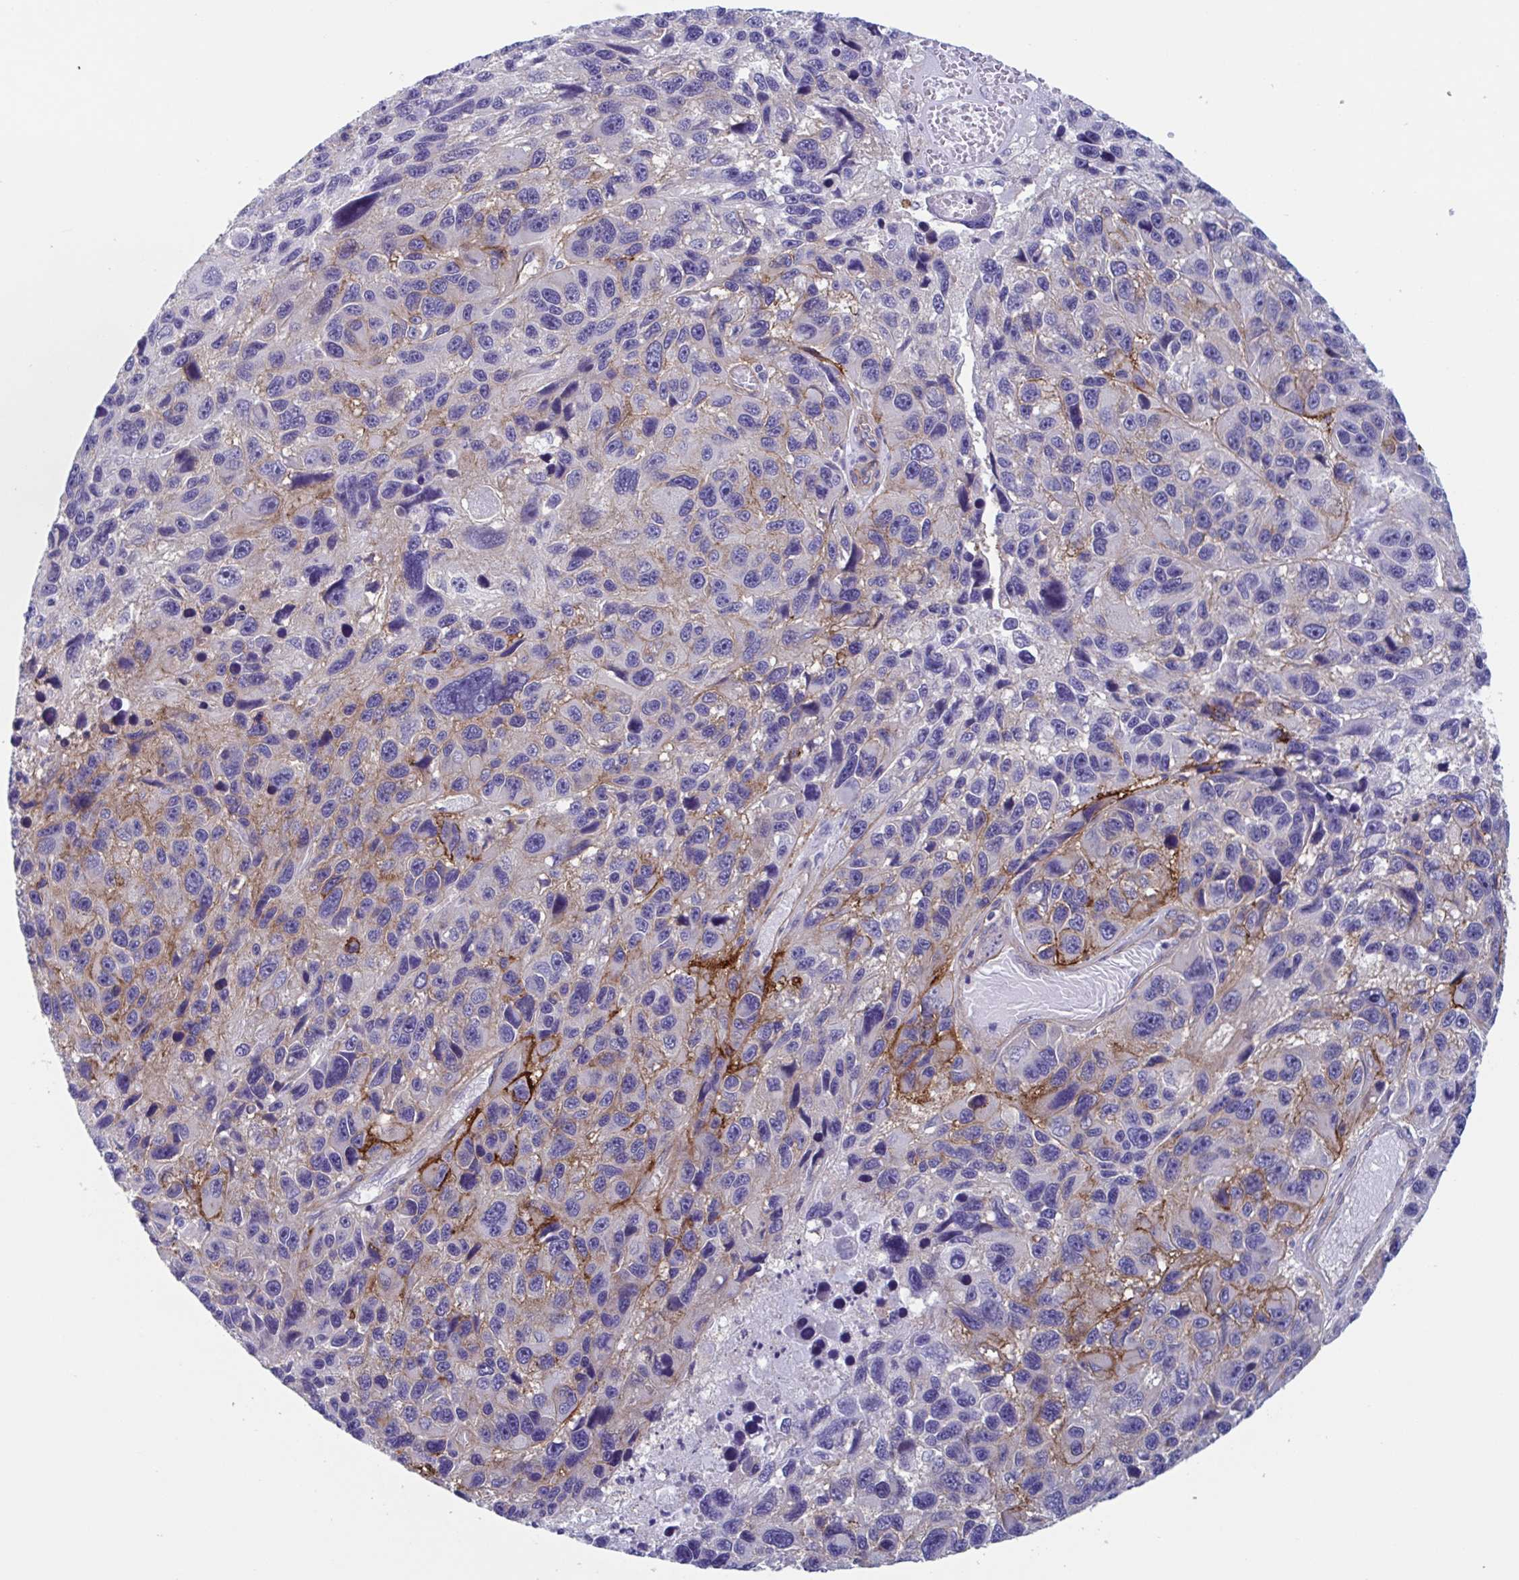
{"staining": {"intensity": "strong", "quantity": "<25%", "location": "cytoplasmic/membranous"}, "tissue": "melanoma", "cell_type": "Tumor cells", "image_type": "cancer", "snomed": [{"axis": "morphology", "description": "Malignant melanoma, NOS"}, {"axis": "topography", "description": "Skin"}], "caption": "Protein expression analysis of melanoma demonstrates strong cytoplasmic/membranous expression in approximately <25% of tumor cells.", "gene": "LPIN3", "patient": {"sex": "male", "age": 53}}